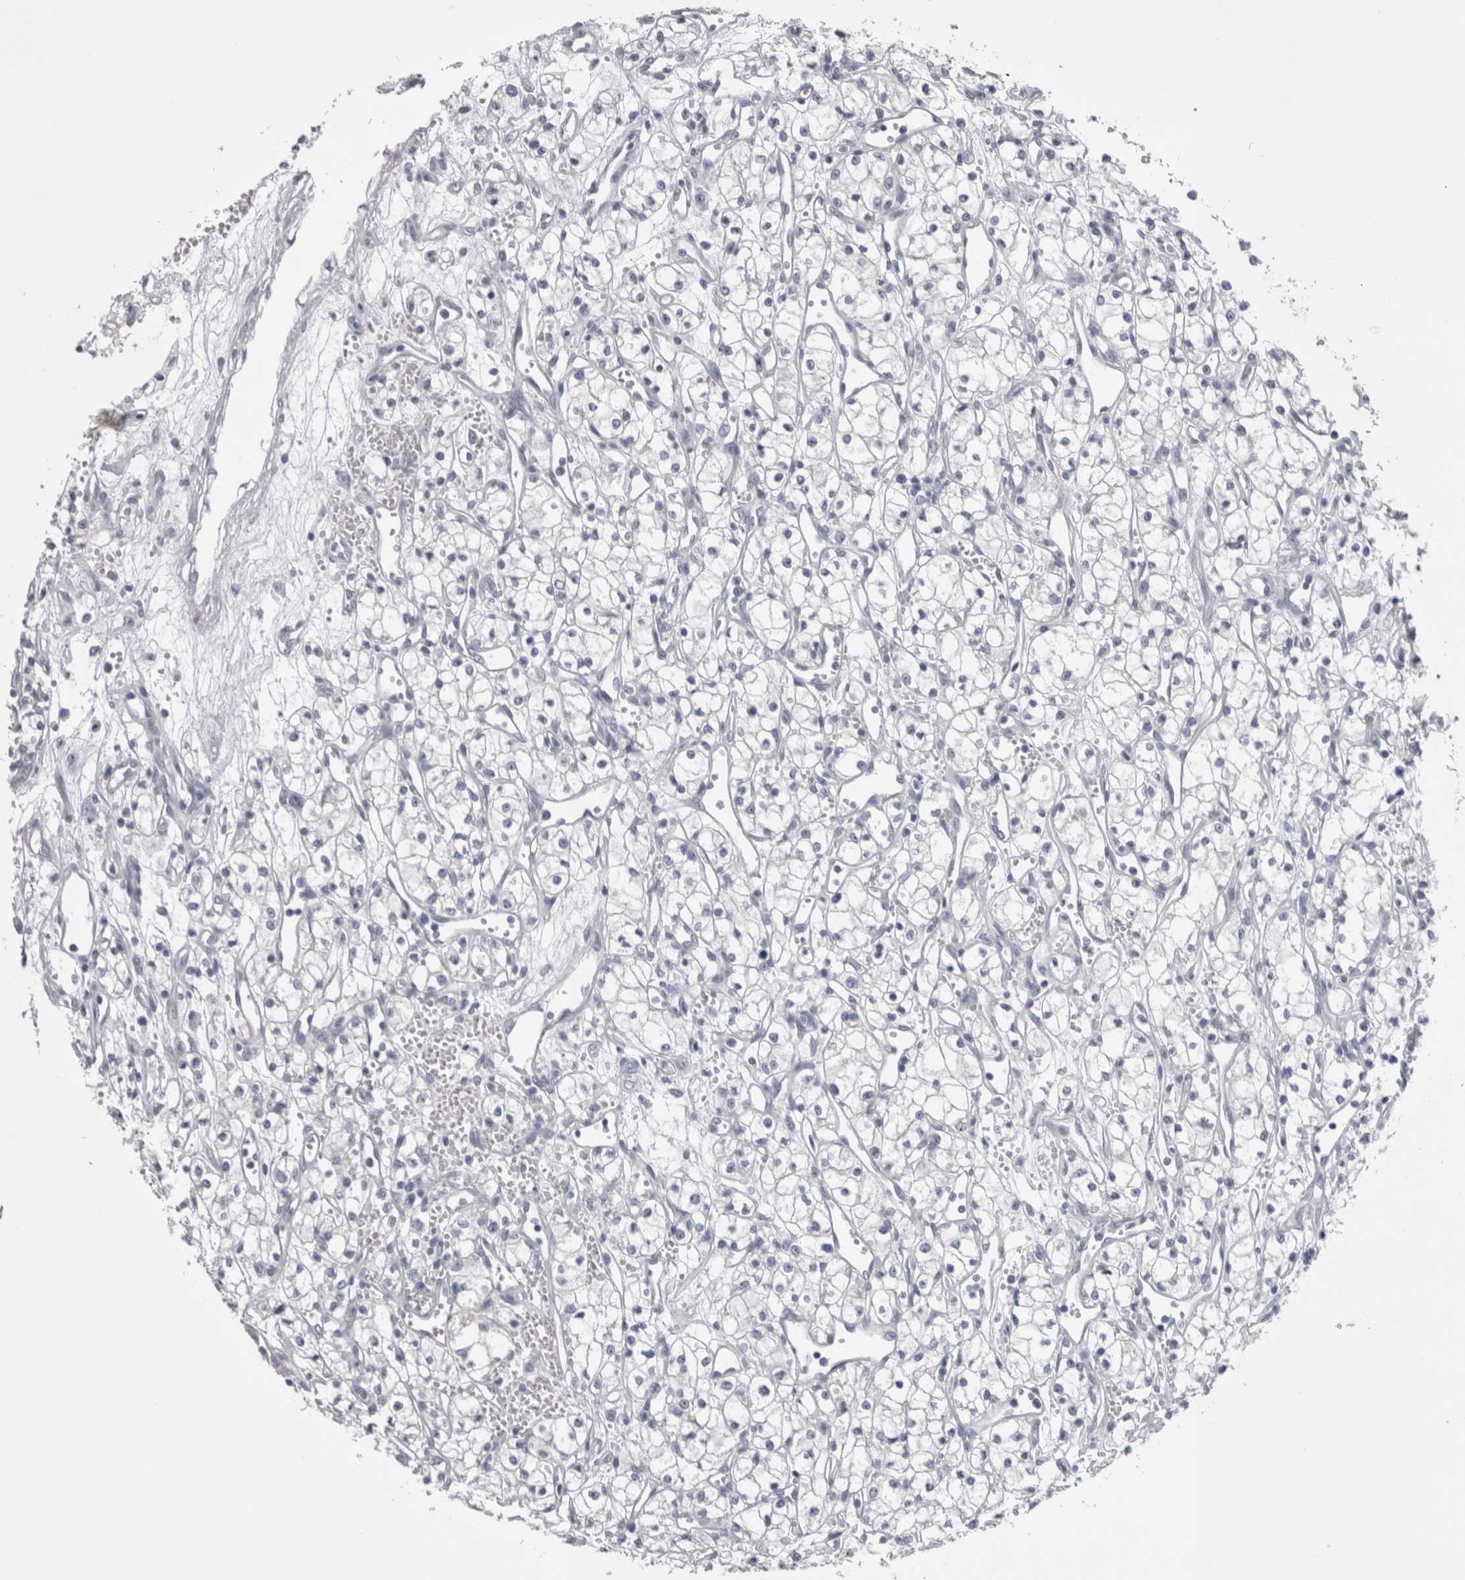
{"staining": {"intensity": "negative", "quantity": "none", "location": "none"}, "tissue": "renal cancer", "cell_type": "Tumor cells", "image_type": "cancer", "snomed": [{"axis": "morphology", "description": "Adenocarcinoma, NOS"}, {"axis": "topography", "description": "Kidney"}], "caption": "High magnification brightfield microscopy of adenocarcinoma (renal) stained with DAB (brown) and counterstained with hematoxylin (blue): tumor cells show no significant staining.", "gene": "PWP2", "patient": {"sex": "male", "age": 59}}